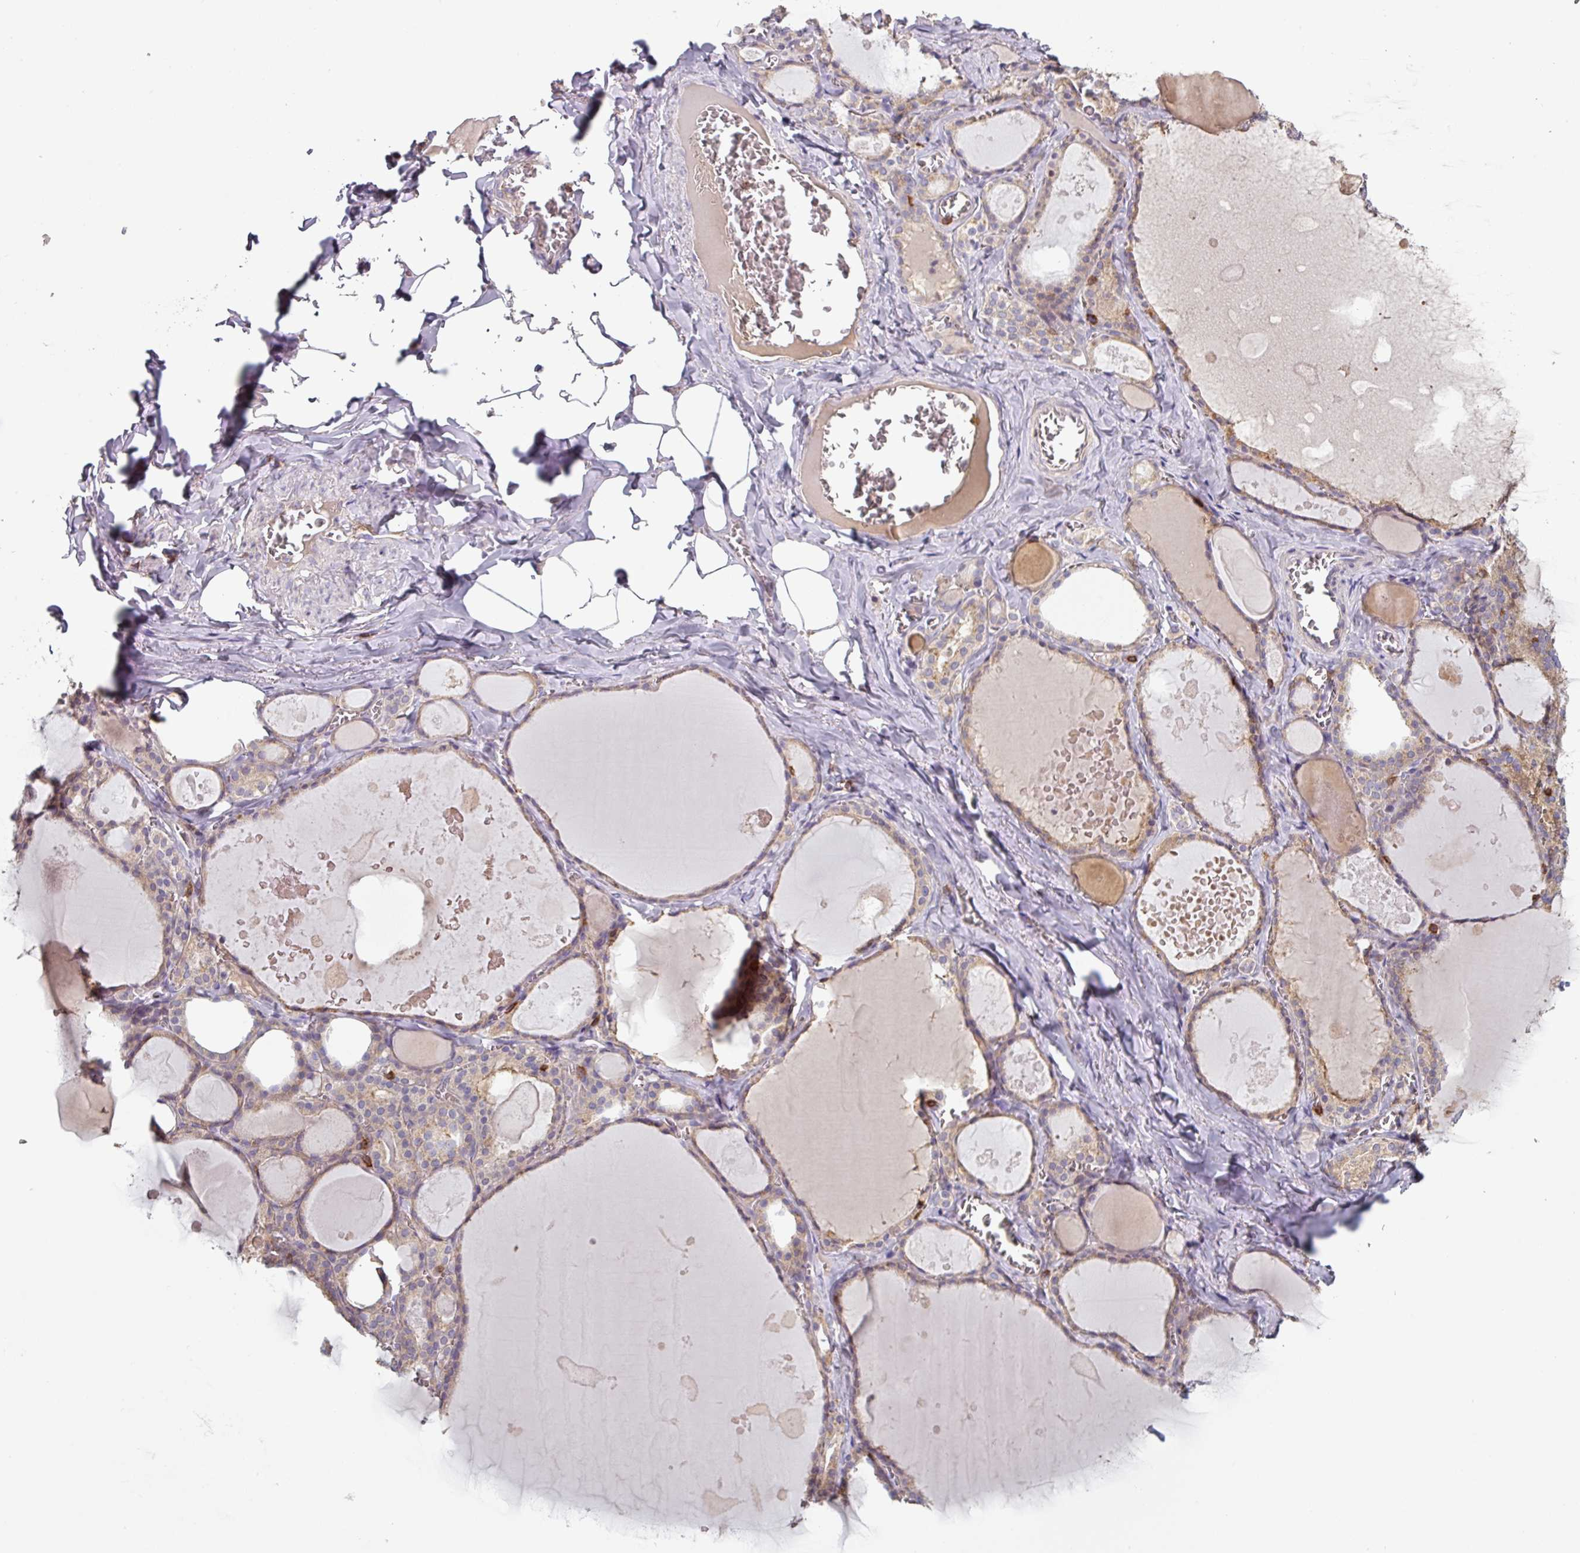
{"staining": {"intensity": "moderate", "quantity": "25%-75%", "location": "cytoplasmic/membranous"}, "tissue": "thyroid gland", "cell_type": "Glandular cells", "image_type": "normal", "snomed": [{"axis": "morphology", "description": "Normal tissue, NOS"}, {"axis": "topography", "description": "Thyroid gland"}], "caption": "Glandular cells display medium levels of moderate cytoplasmic/membranous positivity in about 25%-75% of cells in normal human thyroid gland. The staining was performed using DAB, with brown indicating positive protein expression. Nuclei are stained blue with hematoxylin.", "gene": "CD3G", "patient": {"sex": "male", "age": 56}}